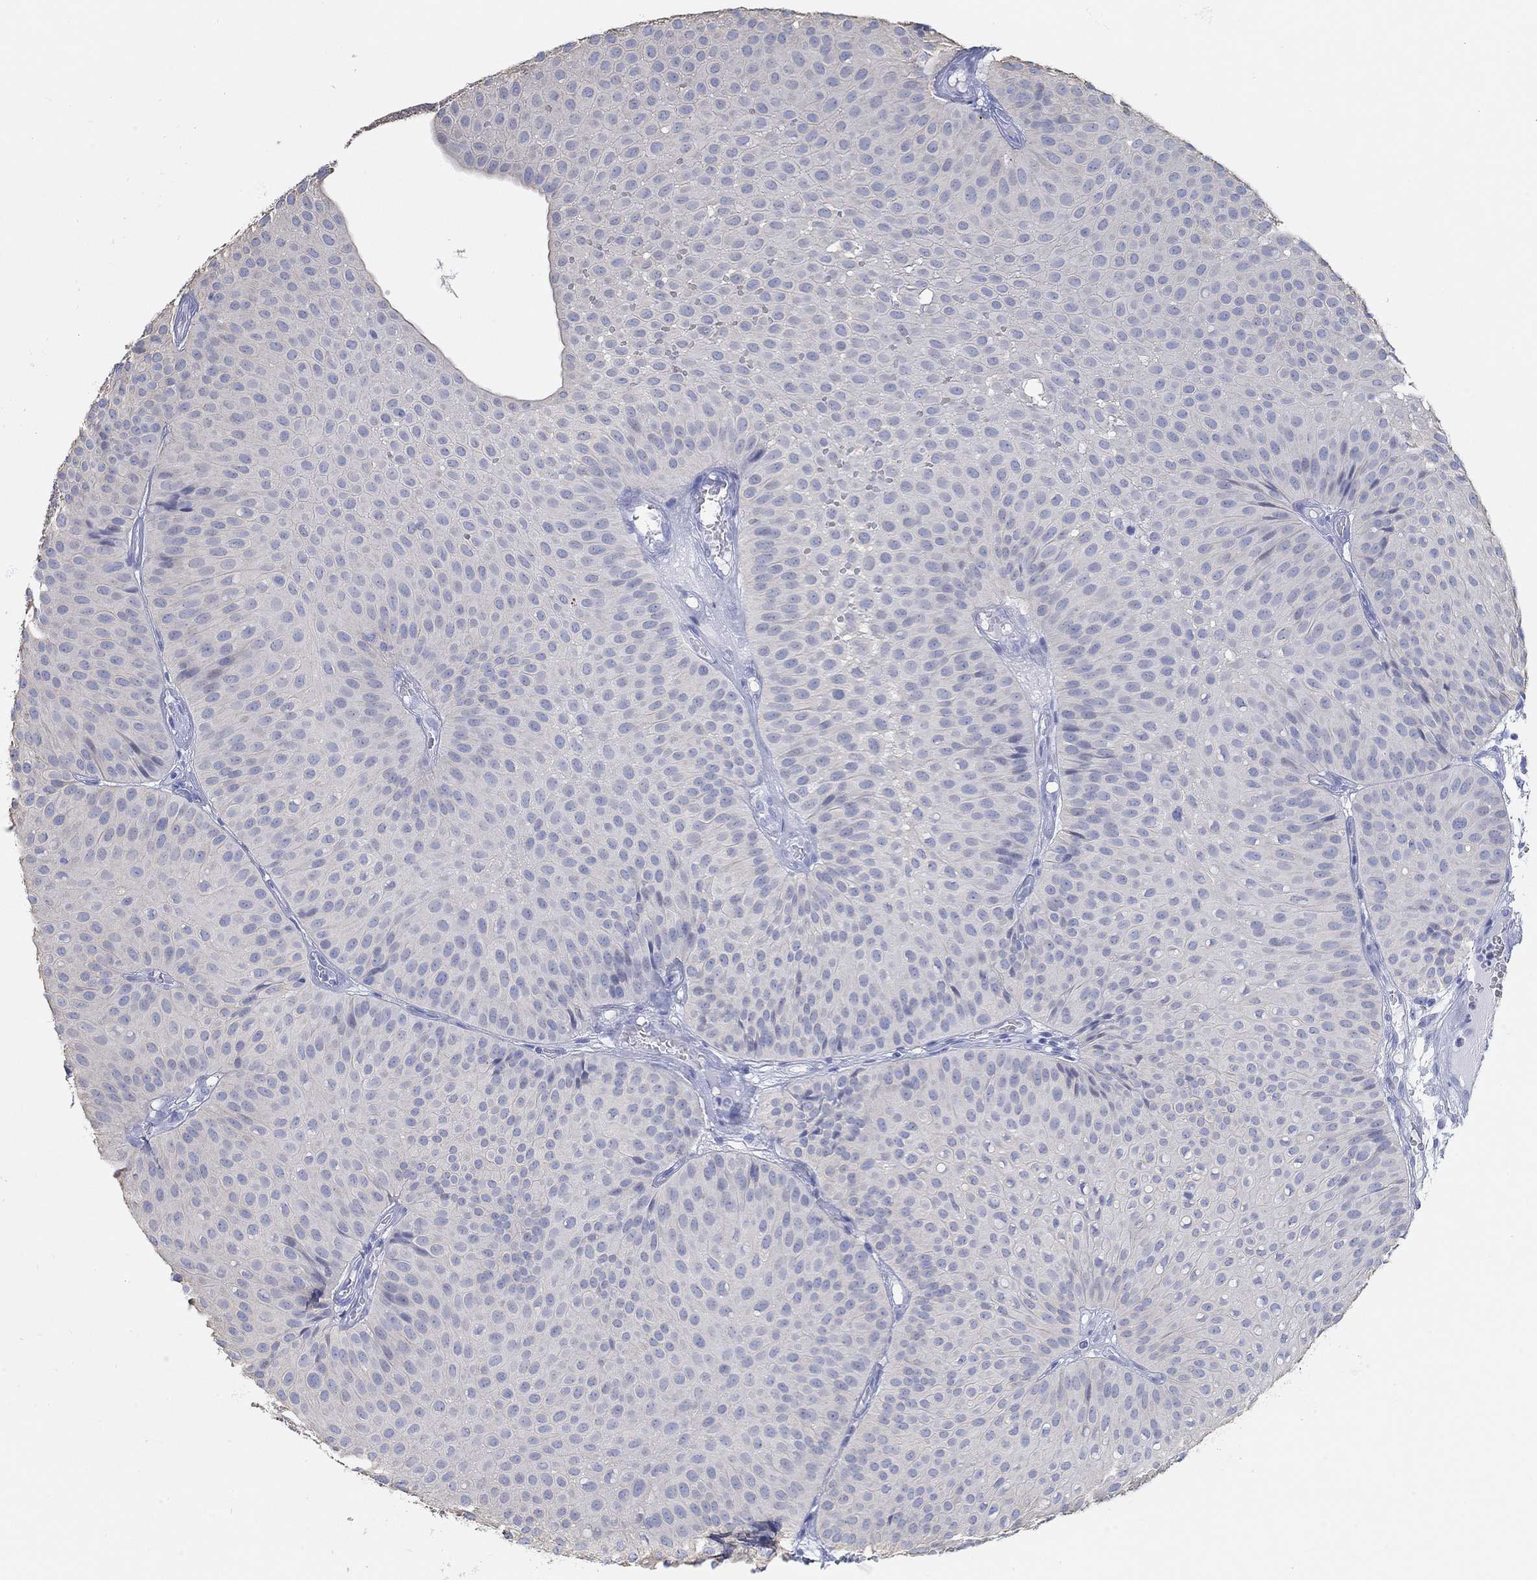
{"staining": {"intensity": "negative", "quantity": "none", "location": "none"}, "tissue": "urothelial cancer", "cell_type": "Tumor cells", "image_type": "cancer", "snomed": [{"axis": "morphology", "description": "Urothelial carcinoma, Low grade"}, {"axis": "topography", "description": "Urinary bladder"}], "caption": "Protein analysis of urothelial cancer exhibits no significant staining in tumor cells.", "gene": "AK8", "patient": {"sex": "male", "age": 64}}